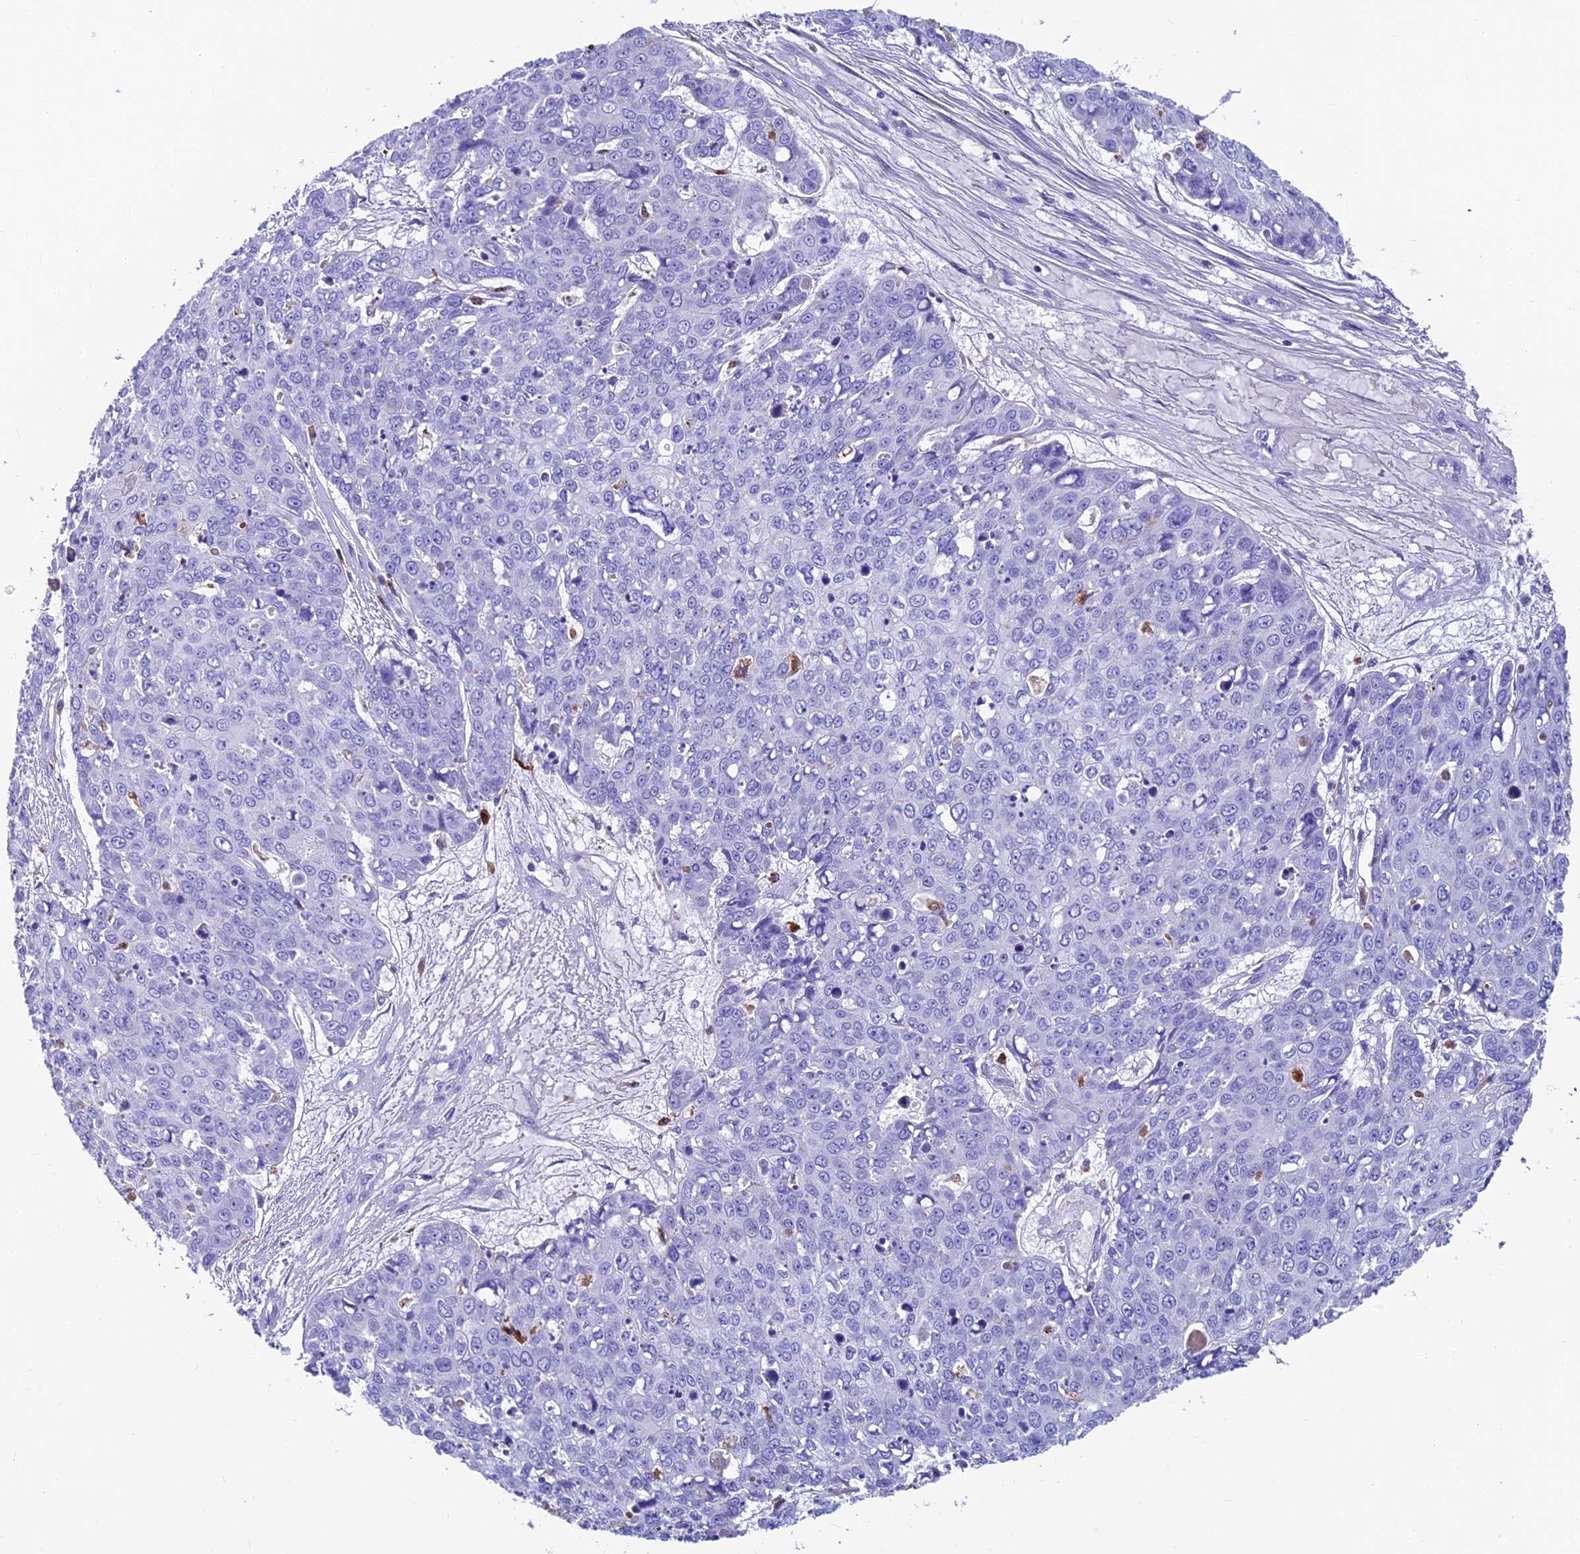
{"staining": {"intensity": "negative", "quantity": "none", "location": "none"}, "tissue": "skin cancer", "cell_type": "Tumor cells", "image_type": "cancer", "snomed": [{"axis": "morphology", "description": "Squamous cell carcinoma, NOS"}, {"axis": "topography", "description": "Skin"}], "caption": "There is no significant expression in tumor cells of squamous cell carcinoma (skin).", "gene": "GNG11", "patient": {"sex": "male", "age": 71}}